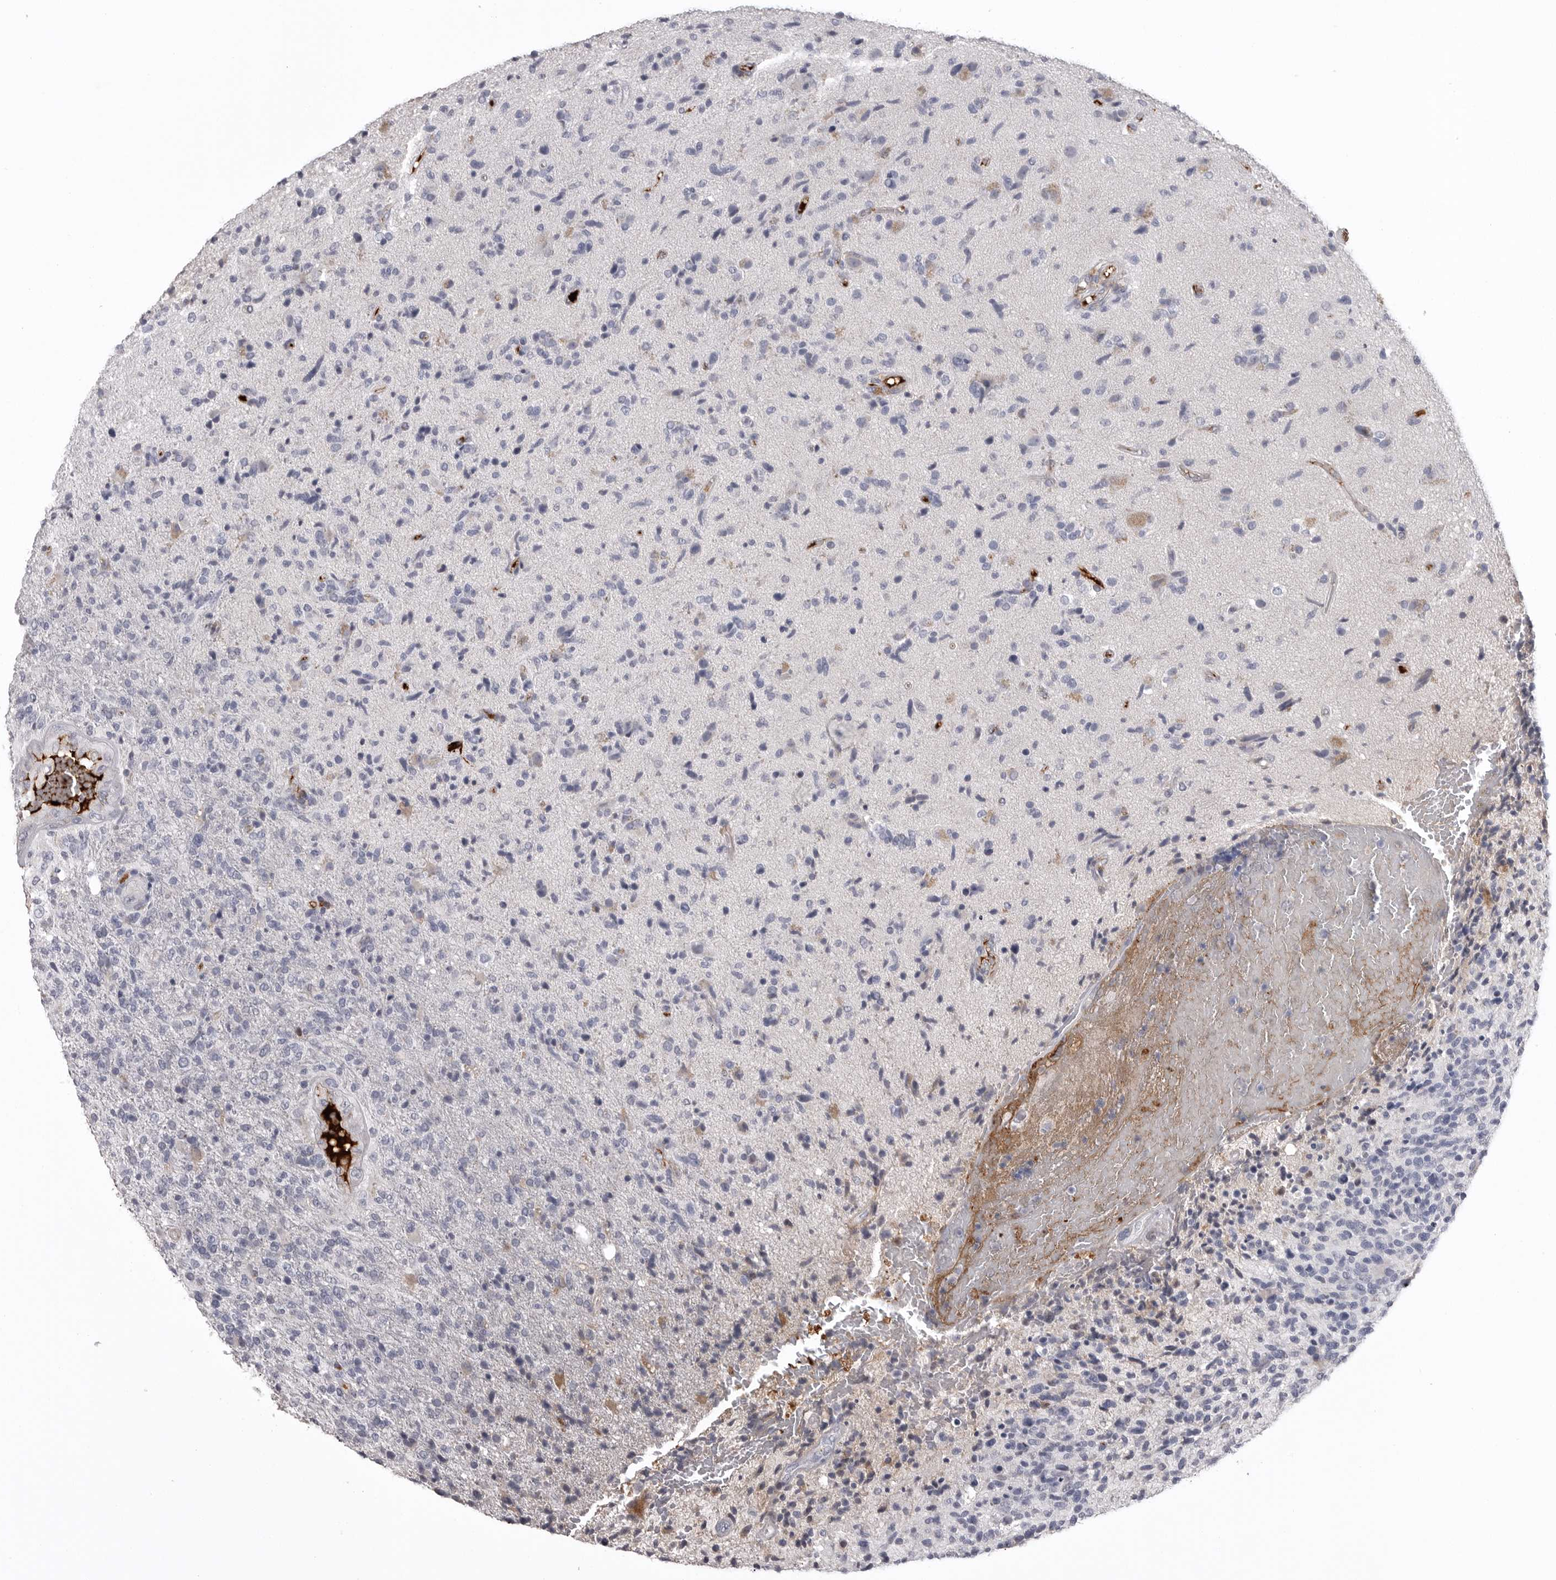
{"staining": {"intensity": "negative", "quantity": "none", "location": "none"}, "tissue": "glioma", "cell_type": "Tumor cells", "image_type": "cancer", "snomed": [{"axis": "morphology", "description": "Glioma, malignant, High grade"}, {"axis": "topography", "description": "Brain"}], "caption": "Immunohistochemistry micrograph of high-grade glioma (malignant) stained for a protein (brown), which exhibits no expression in tumor cells.", "gene": "SERPING1", "patient": {"sex": "male", "age": 72}}